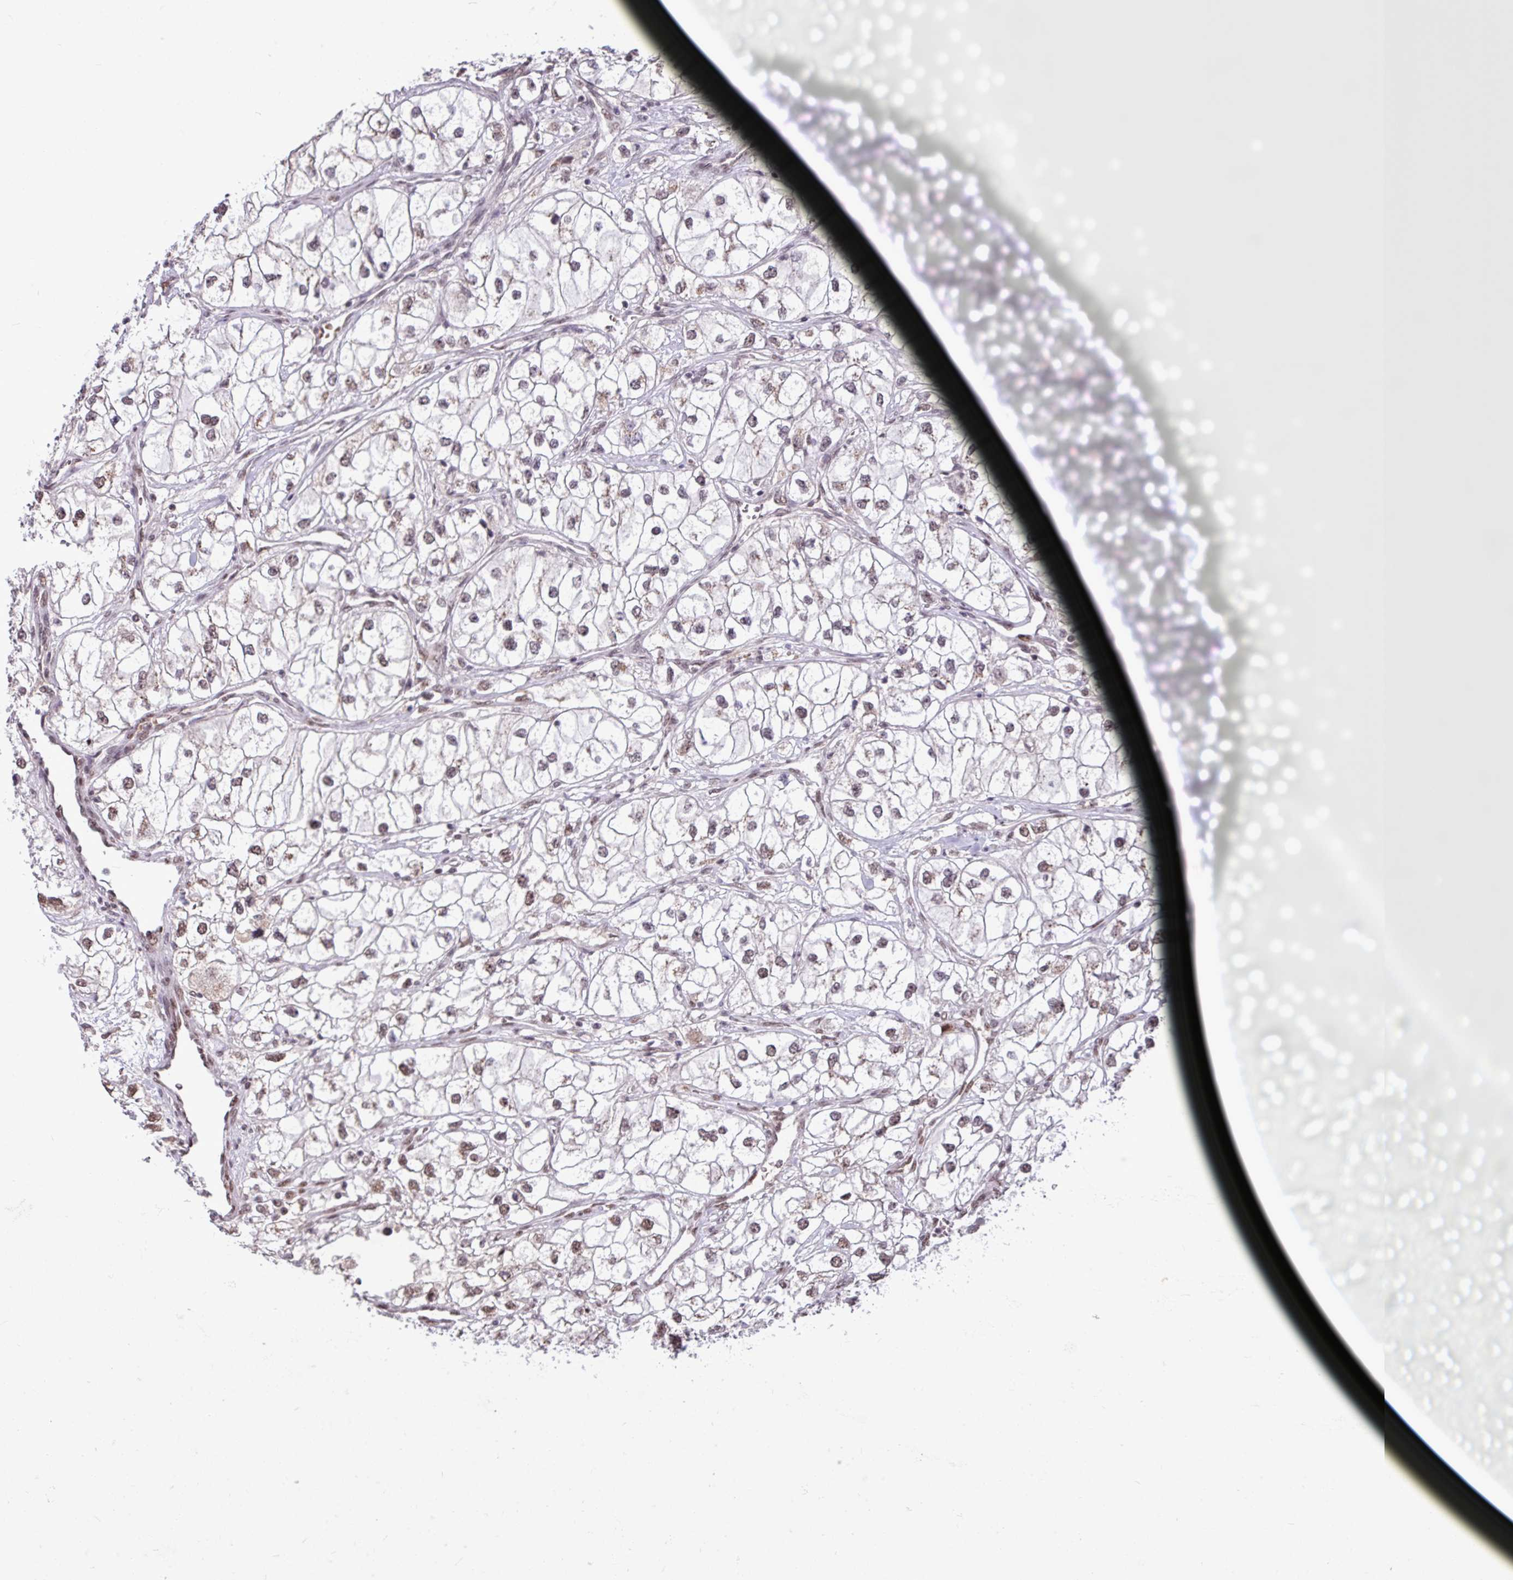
{"staining": {"intensity": "strong", "quantity": "25%-75%", "location": "nuclear"}, "tissue": "renal cancer", "cell_type": "Tumor cells", "image_type": "cancer", "snomed": [{"axis": "morphology", "description": "Adenocarcinoma, NOS"}, {"axis": "topography", "description": "Kidney"}], "caption": "Immunohistochemical staining of human adenocarcinoma (renal) exhibits strong nuclear protein expression in about 25%-75% of tumor cells.", "gene": "TDG", "patient": {"sex": "male", "age": 59}}